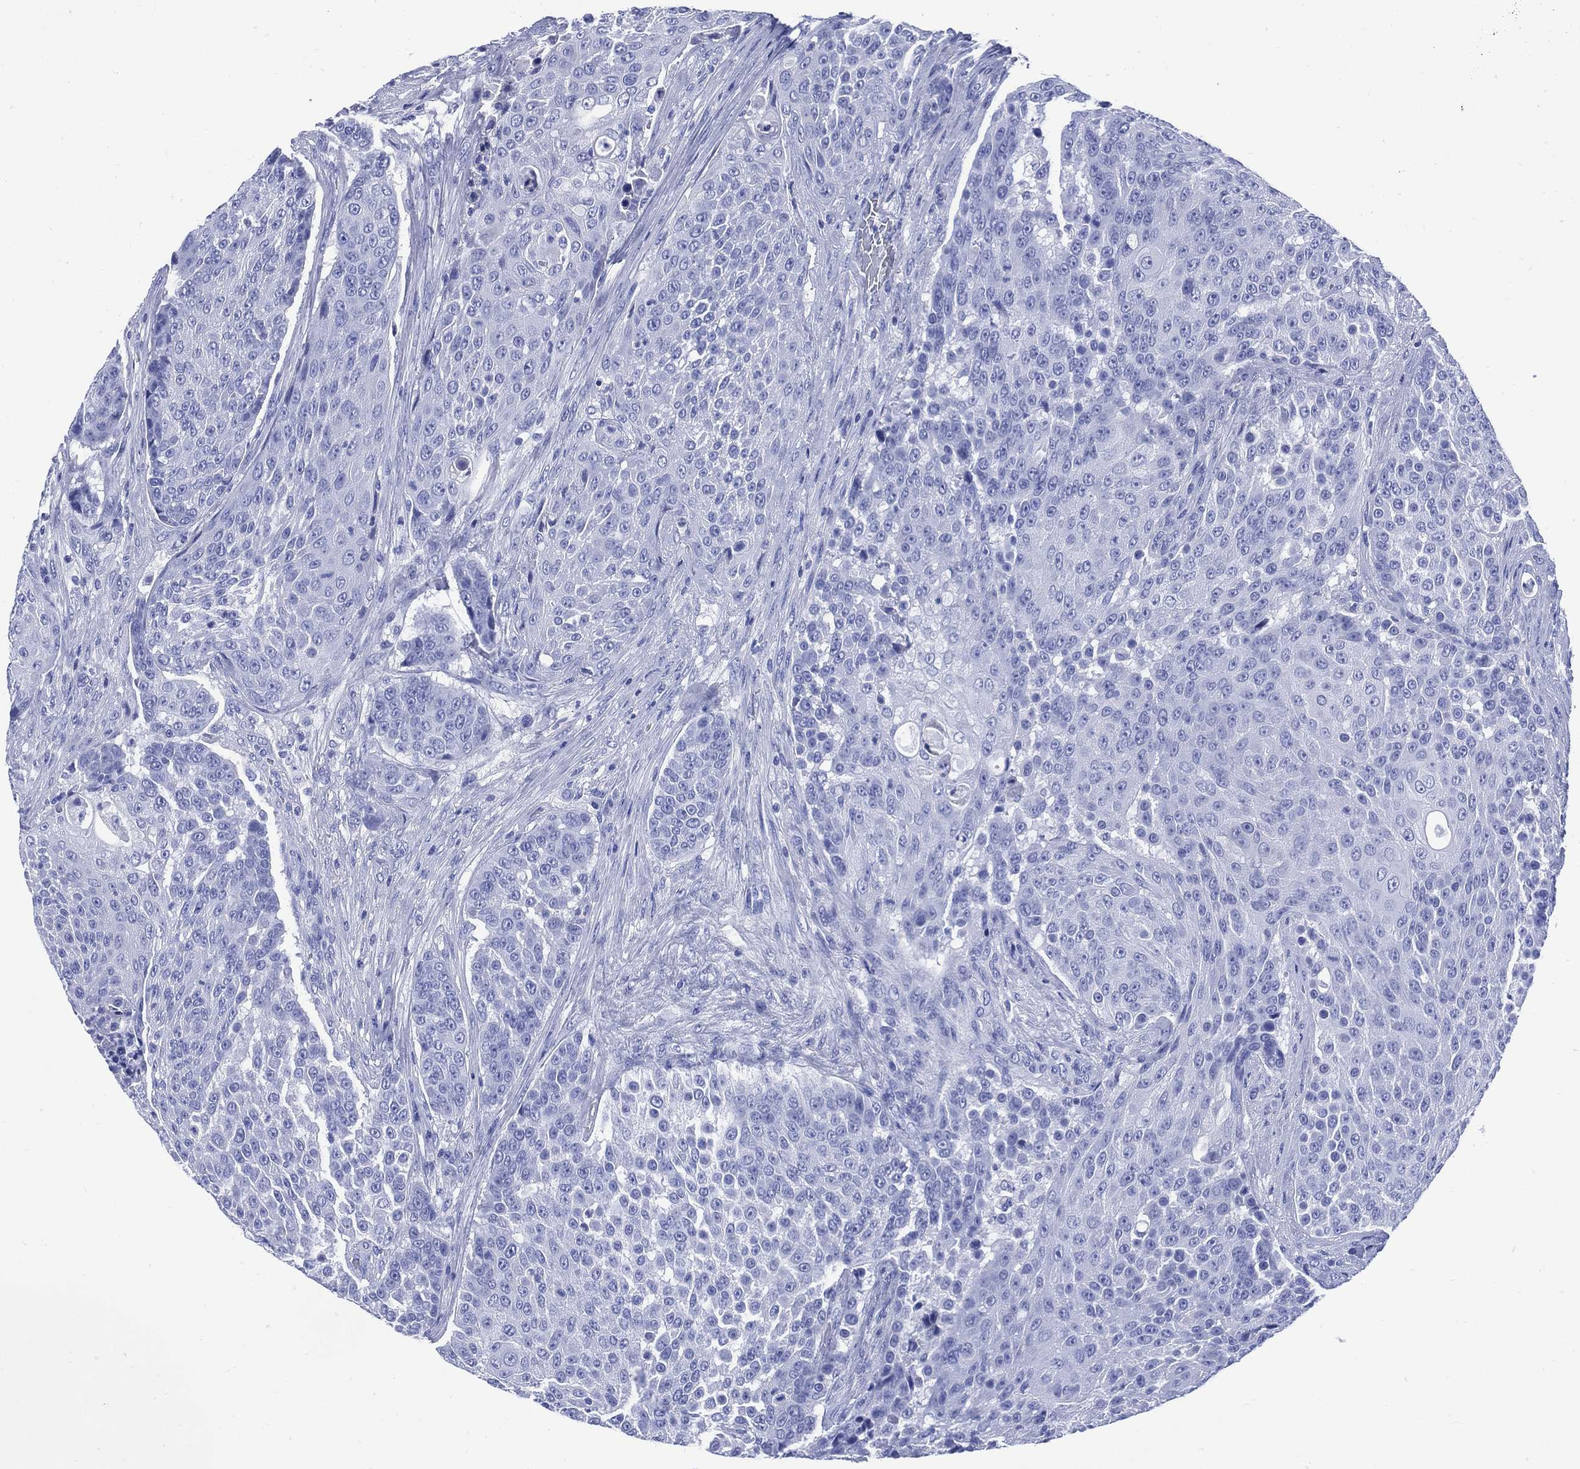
{"staining": {"intensity": "negative", "quantity": "none", "location": "none"}, "tissue": "urothelial cancer", "cell_type": "Tumor cells", "image_type": "cancer", "snomed": [{"axis": "morphology", "description": "Urothelial carcinoma, High grade"}, {"axis": "topography", "description": "Urinary bladder"}], "caption": "Immunohistochemistry histopathology image of urothelial cancer stained for a protein (brown), which exhibits no staining in tumor cells.", "gene": "SHCBP1L", "patient": {"sex": "female", "age": 63}}